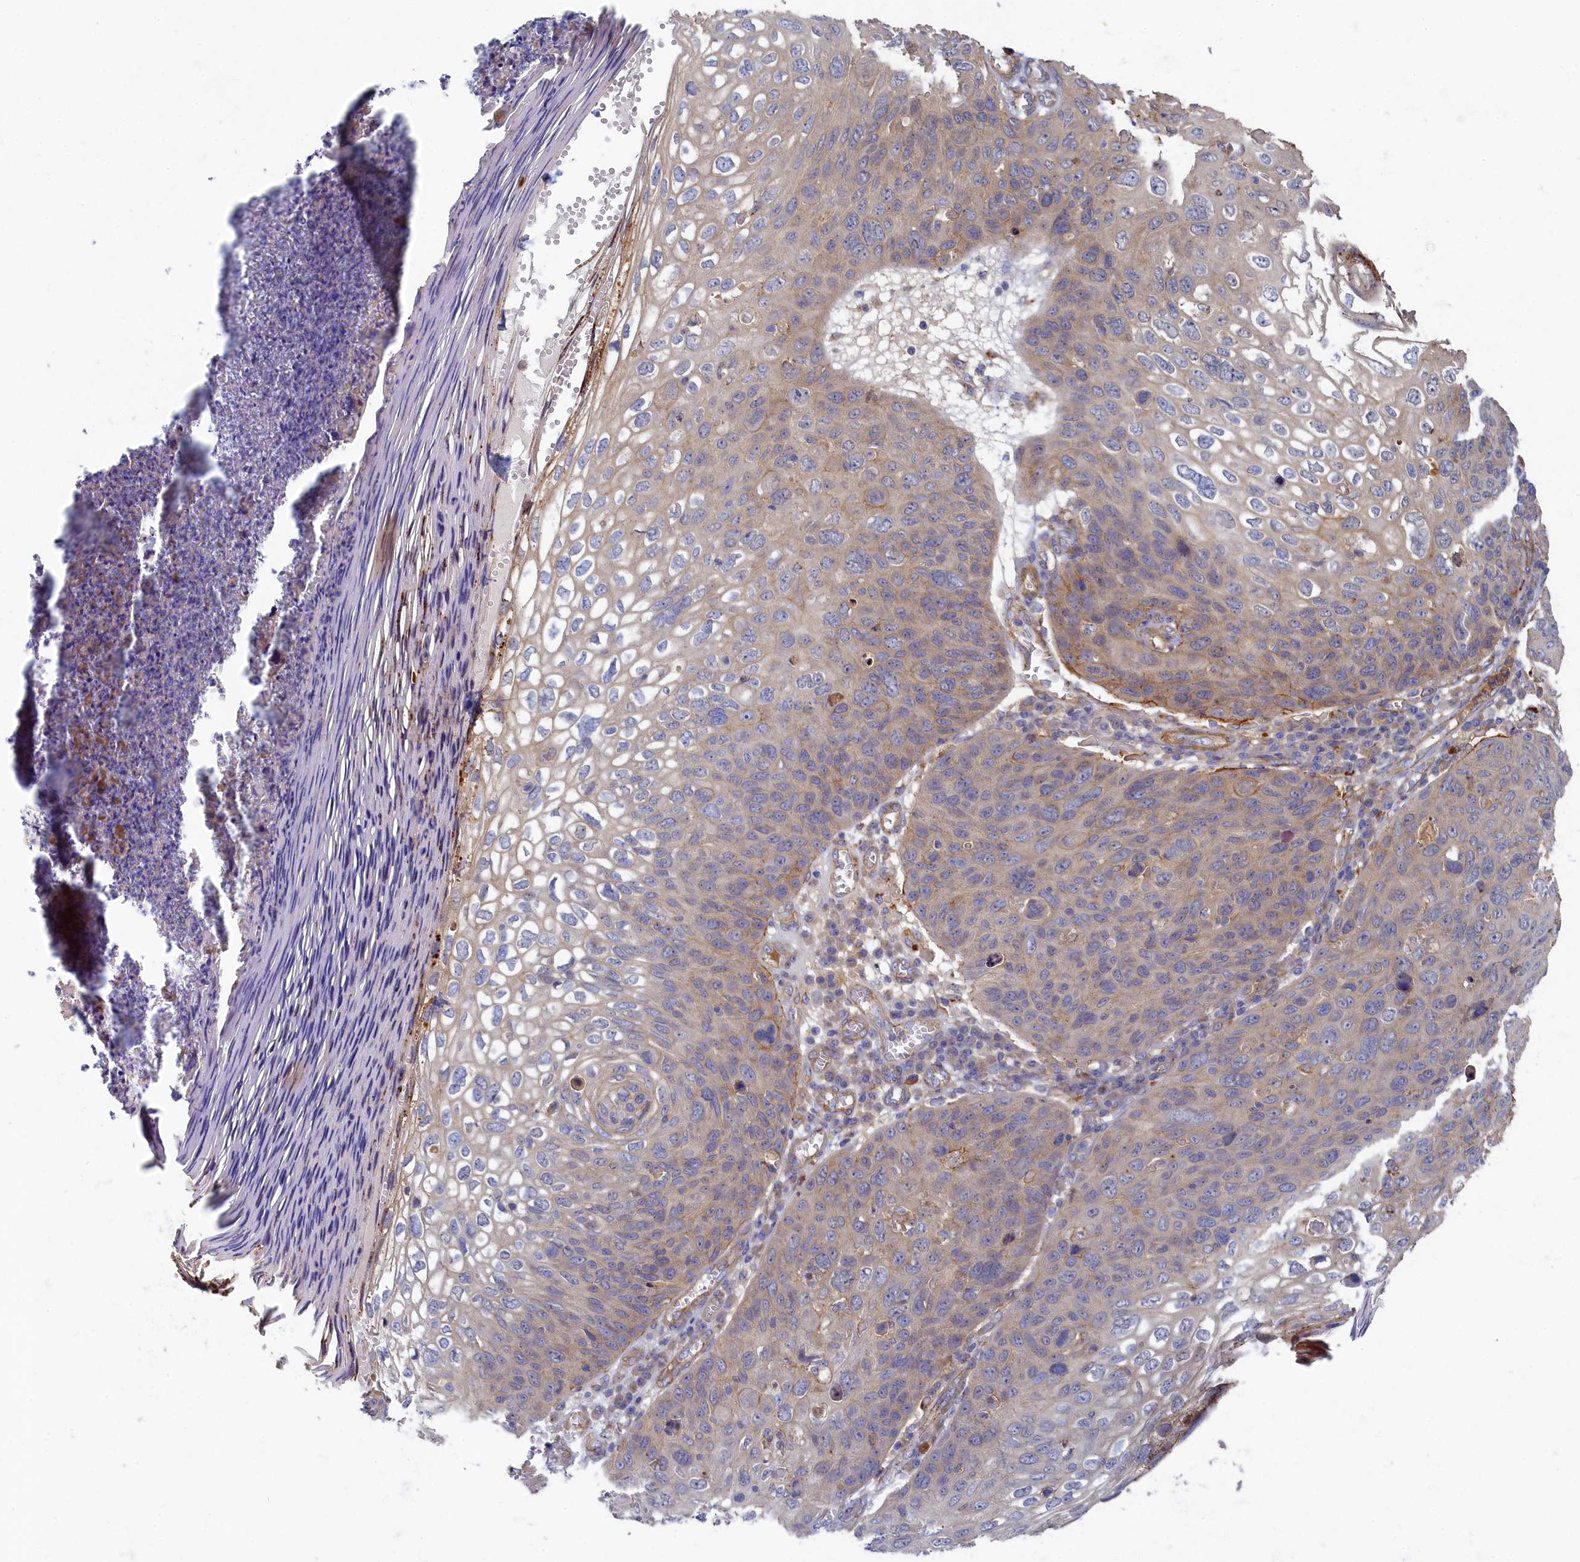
{"staining": {"intensity": "weak", "quantity": "25%-75%", "location": "cytoplasmic/membranous"}, "tissue": "skin cancer", "cell_type": "Tumor cells", "image_type": "cancer", "snomed": [{"axis": "morphology", "description": "Squamous cell carcinoma, NOS"}, {"axis": "topography", "description": "Skin"}], "caption": "Protein expression analysis of human skin cancer (squamous cell carcinoma) reveals weak cytoplasmic/membranous positivity in about 25%-75% of tumor cells.", "gene": "PSMG2", "patient": {"sex": "female", "age": 90}}